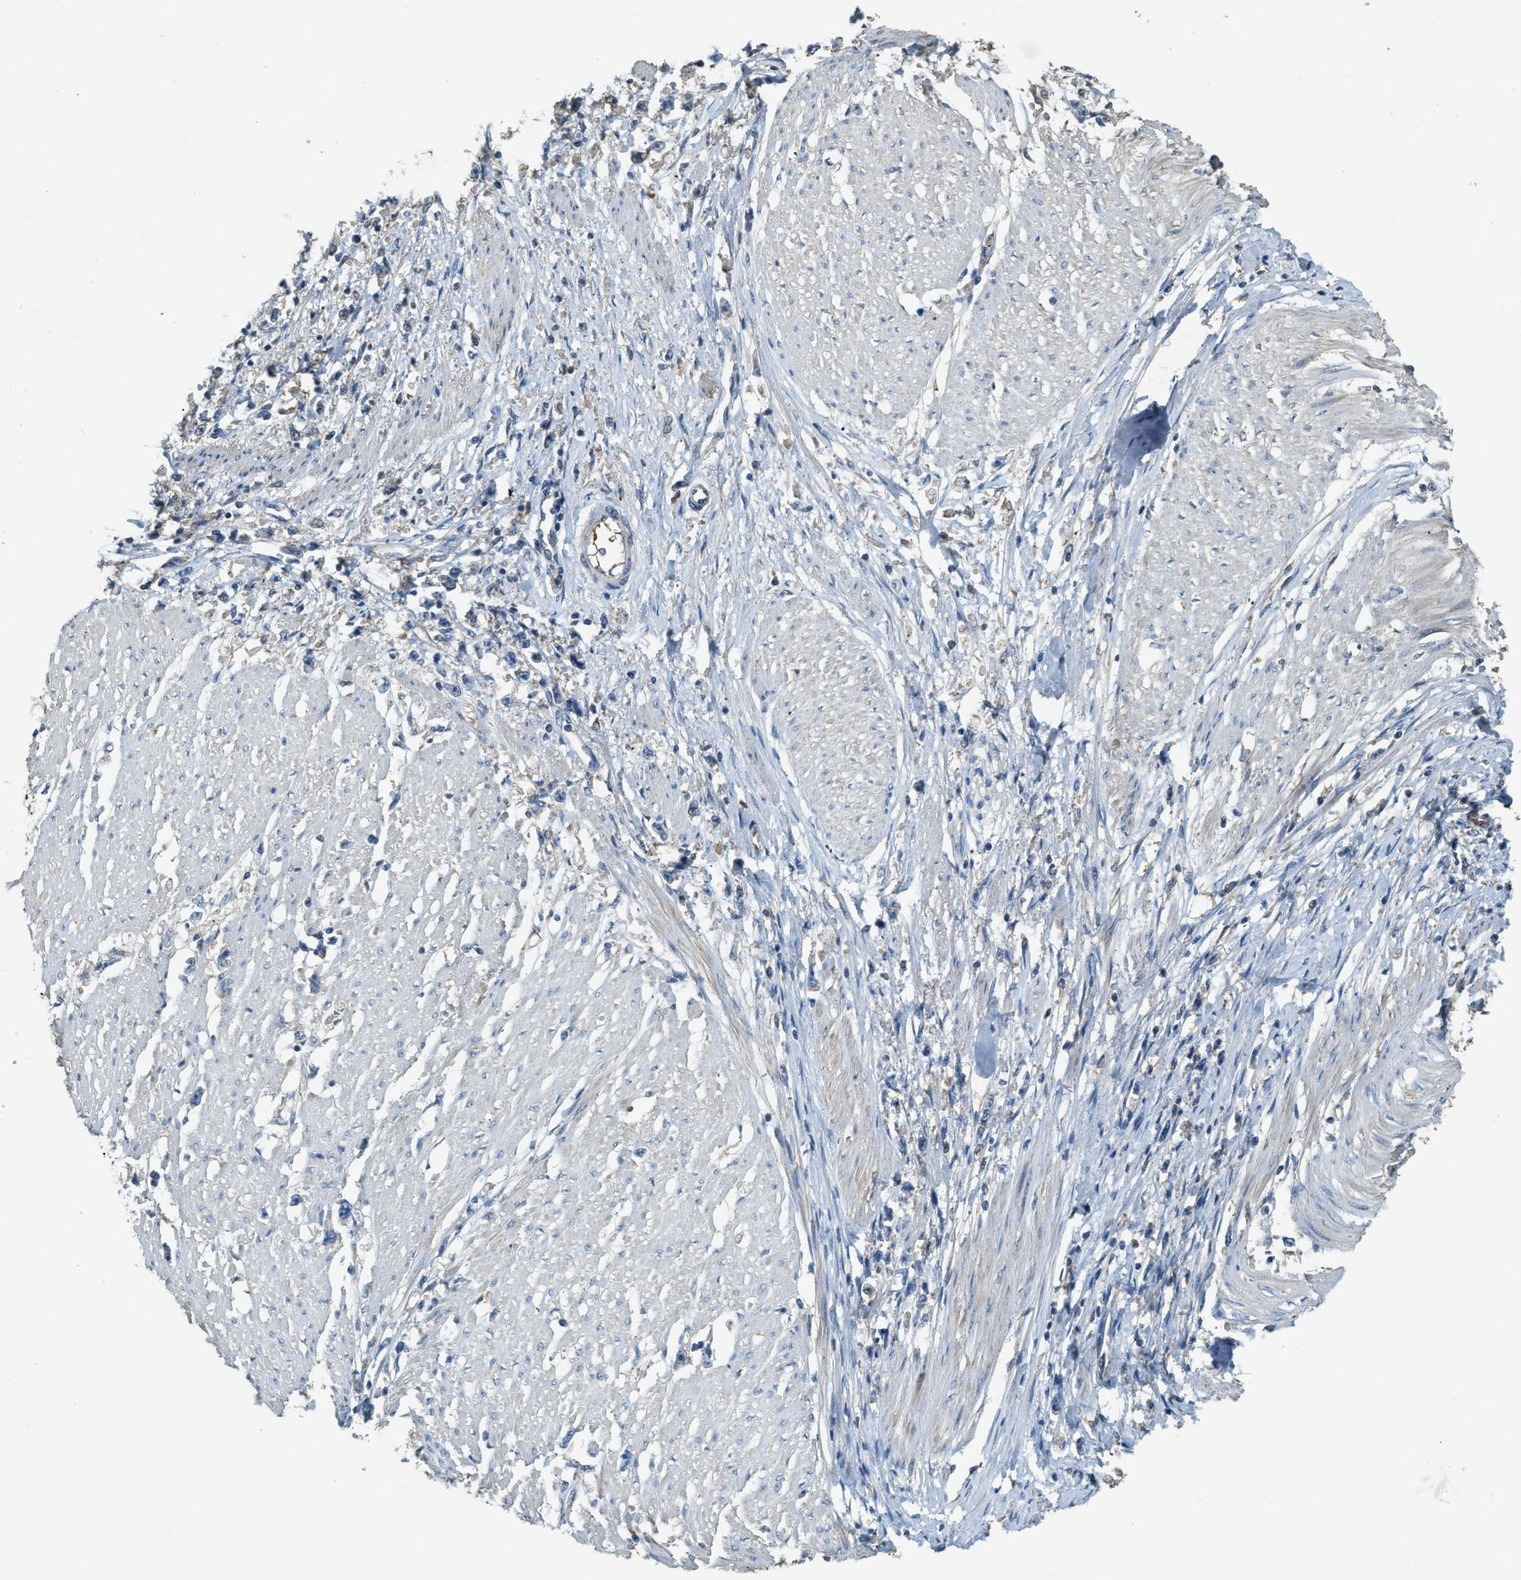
{"staining": {"intensity": "negative", "quantity": "none", "location": "none"}, "tissue": "stomach cancer", "cell_type": "Tumor cells", "image_type": "cancer", "snomed": [{"axis": "morphology", "description": "Adenocarcinoma, NOS"}, {"axis": "topography", "description": "Stomach"}], "caption": "Micrograph shows no protein staining in tumor cells of stomach cancer tissue.", "gene": "CFLAR", "patient": {"sex": "female", "age": 59}}